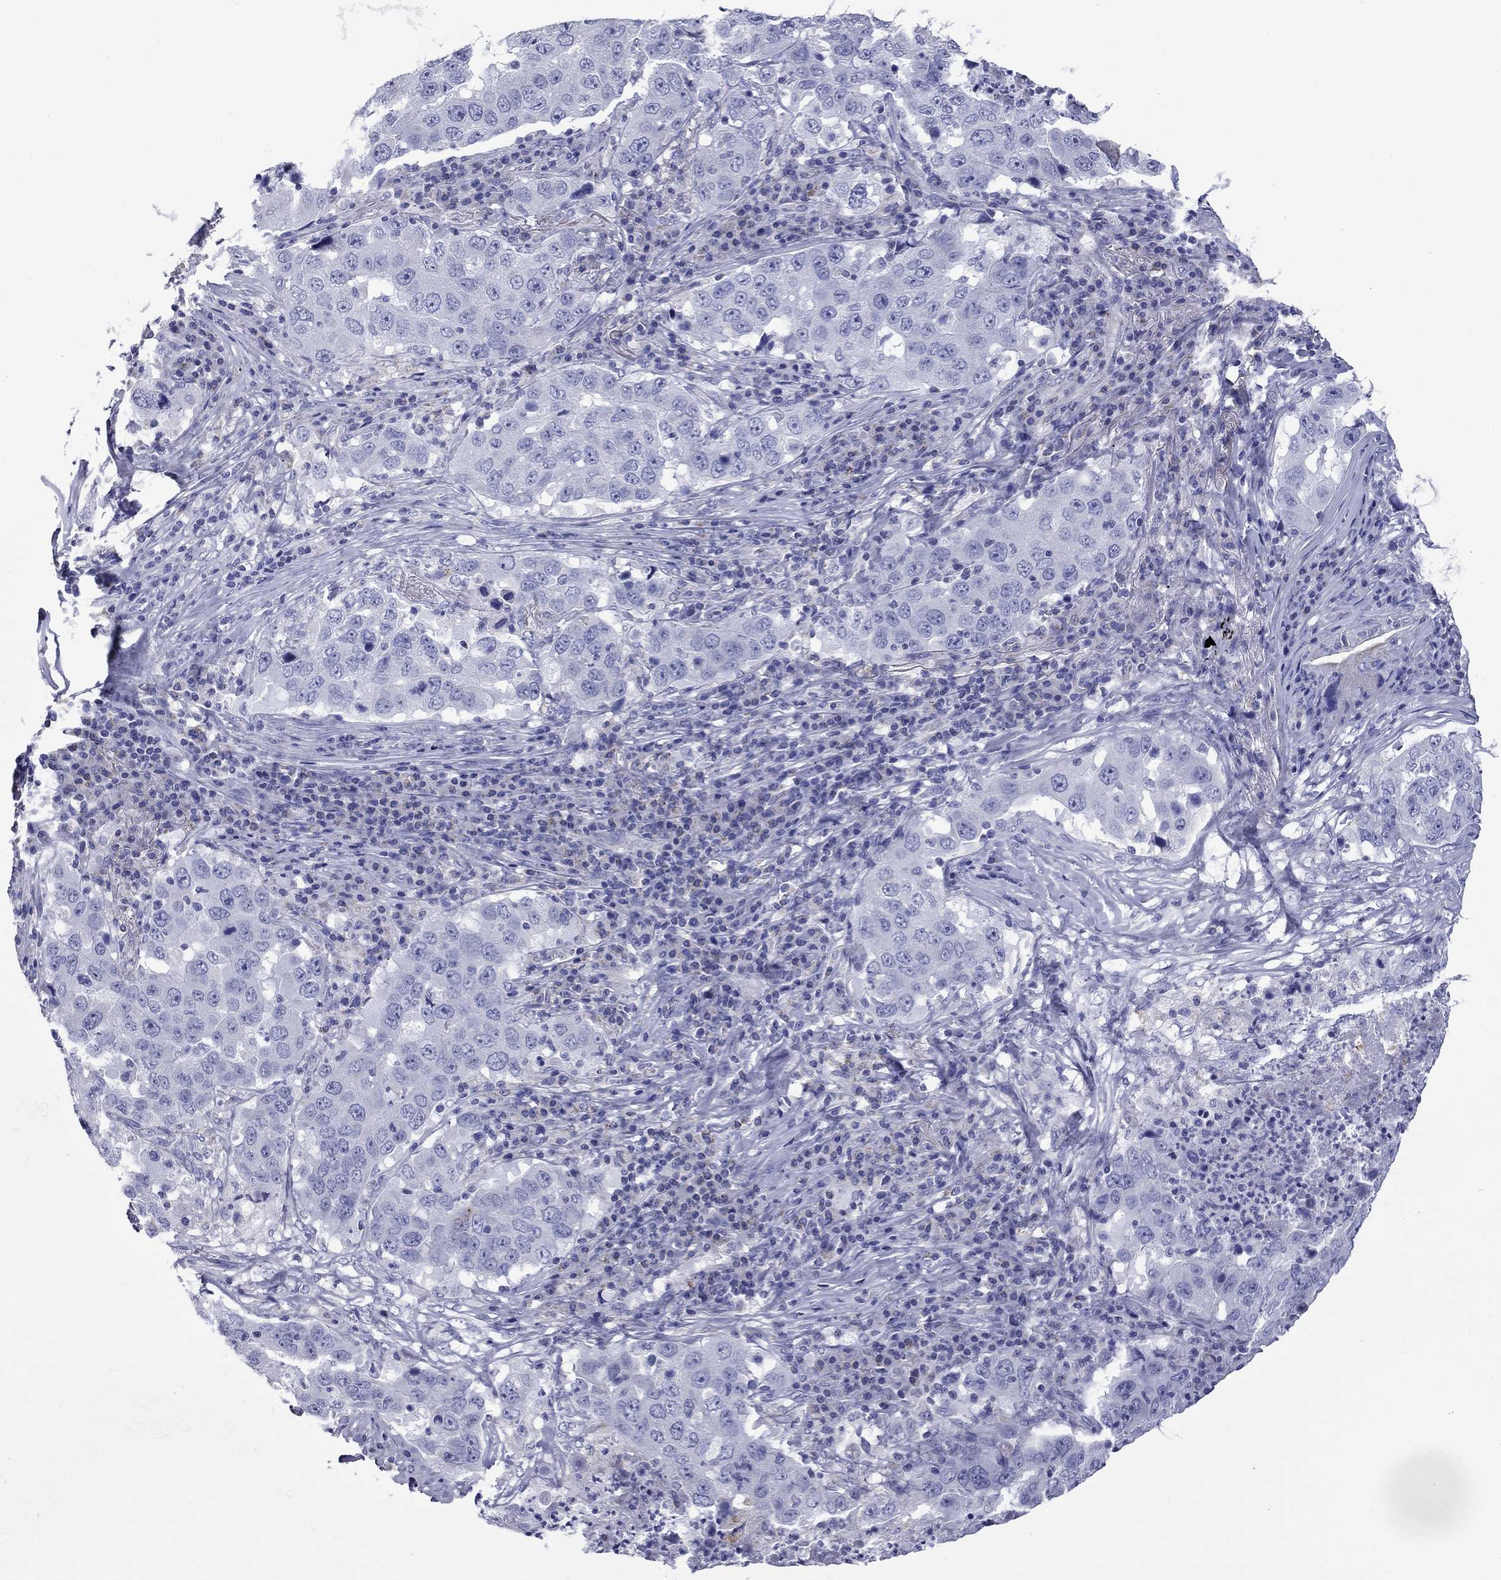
{"staining": {"intensity": "negative", "quantity": "none", "location": "none"}, "tissue": "lung cancer", "cell_type": "Tumor cells", "image_type": "cancer", "snomed": [{"axis": "morphology", "description": "Adenocarcinoma, NOS"}, {"axis": "topography", "description": "Lung"}], "caption": "Tumor cells are negative for protein expression in human adenocarcinoma (lung). (DAB IHC, high magnification).", "gene": "ACADSB", "patient": {"sex": "male", "age": 73}}